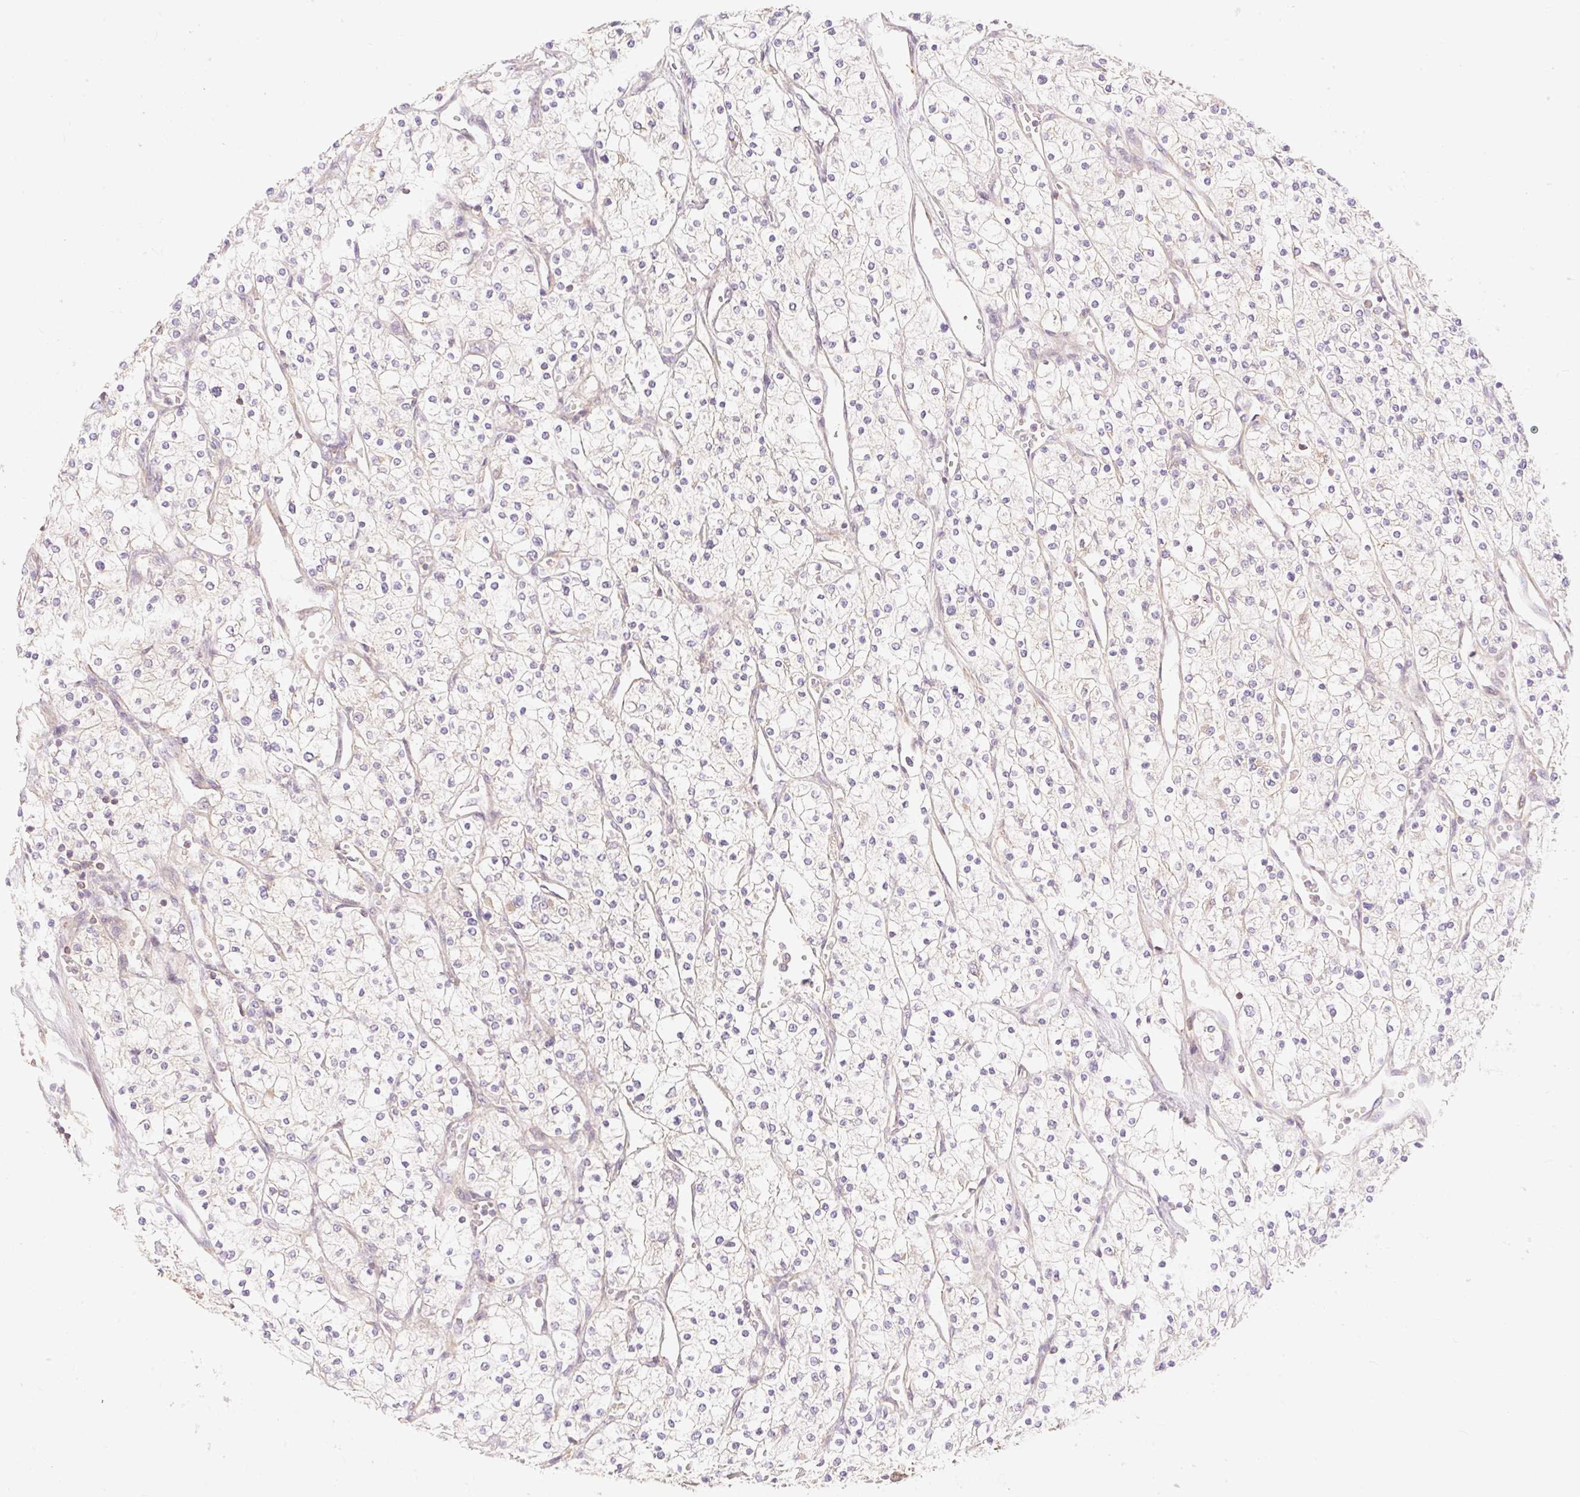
{"staining": {"intensity": "negative", "quantity": "none", "location": "none"}, "tissue": "renal cancer", "cell_type": "Tumor cells", "image_type": "cancer", "snomed": [{"axis": "morphology", "description": "Adenocarcinoma, NOS"}, {"axis": "topography", "description": "Kidney"}], "caption": "This photomicrograph is of renal adenocarcinoma stained with IHC to label a protein in brown with the nuclei are counter-stained blue. There is no expression in tumor cells. (DAB (3,3'-diaminobenzidine) immunohistochemistry, high magnification).", "gene": "EMC10", "patient": {"sex": "male", "age": 80}}